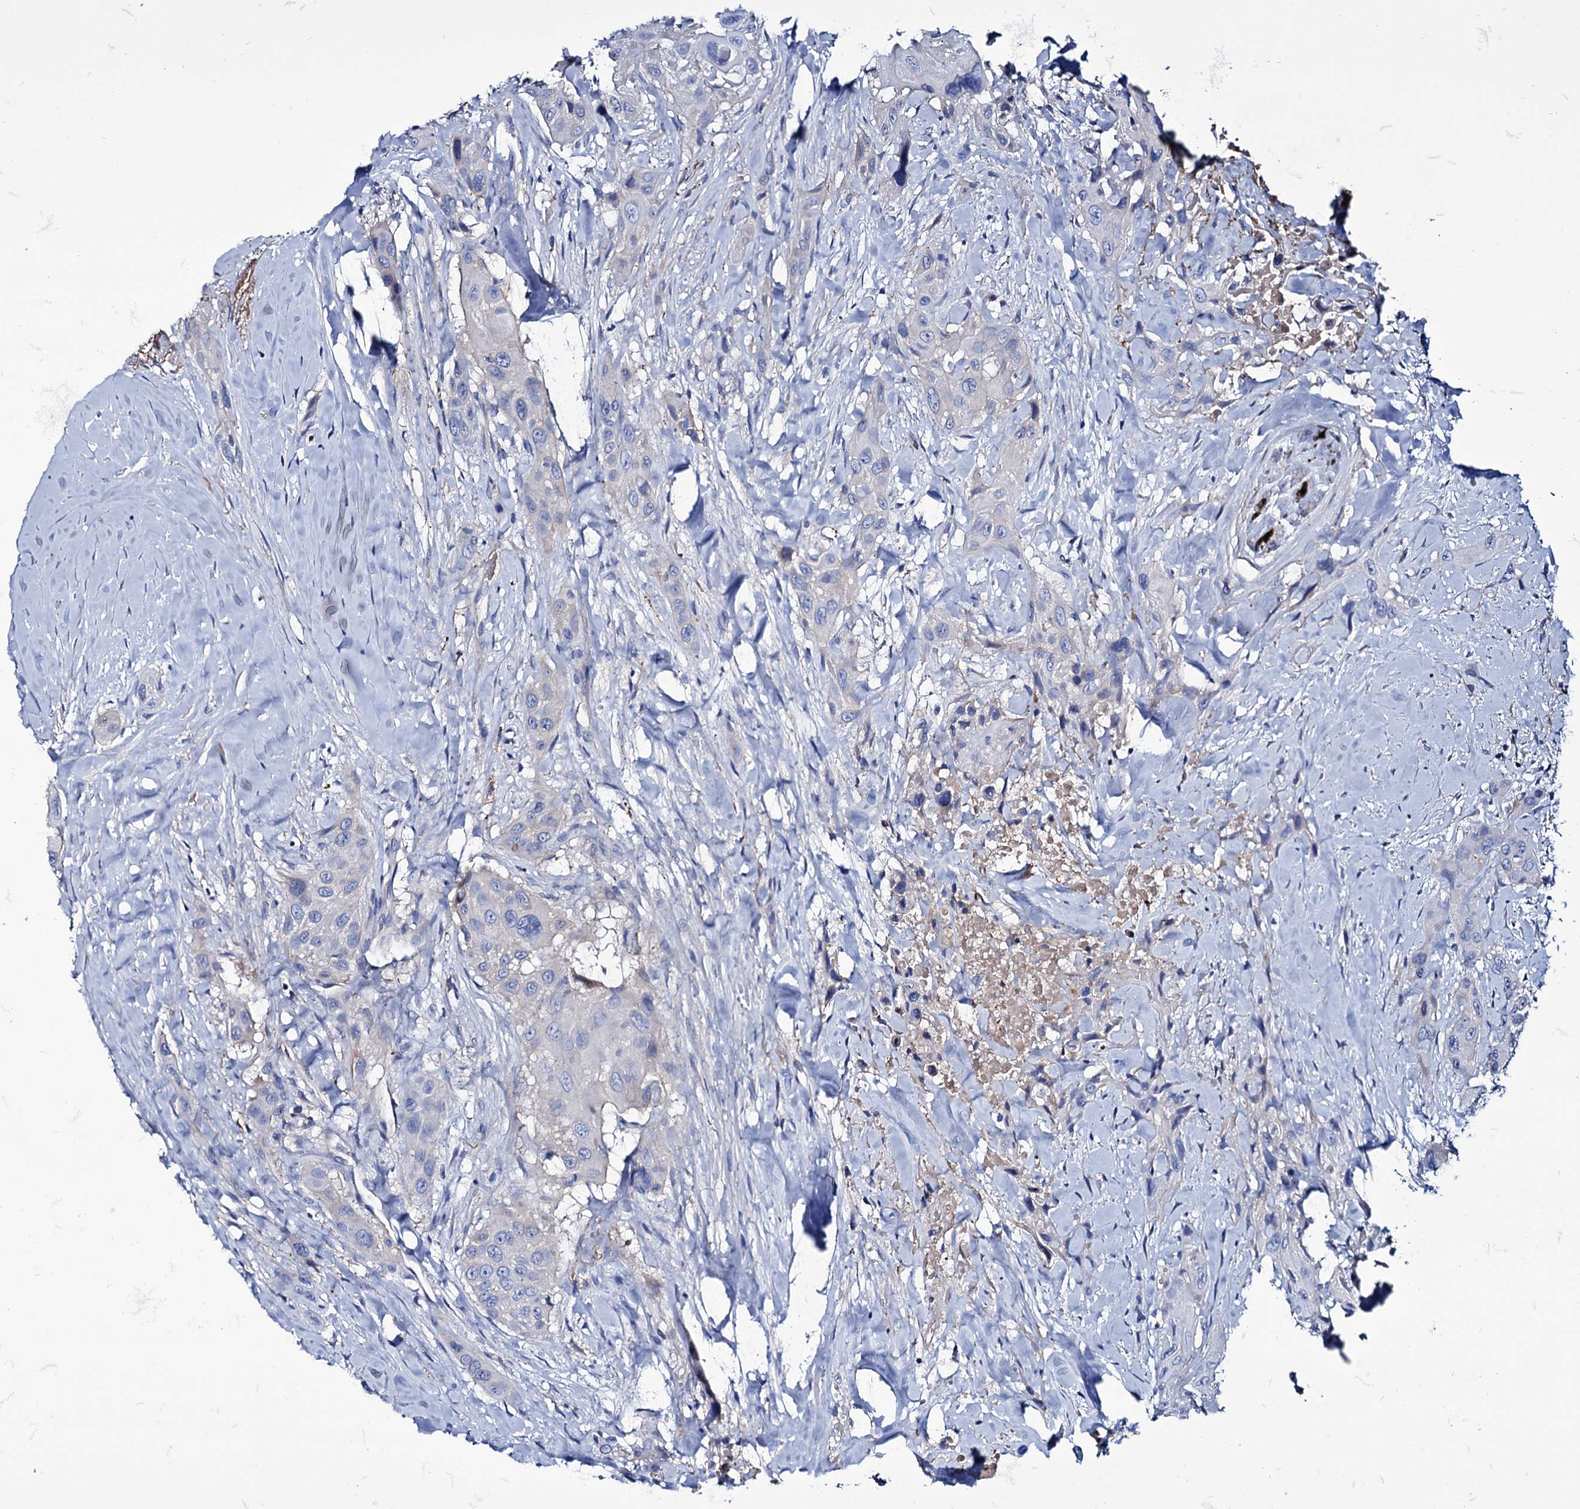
{"staining": {"intensity": "negative", "quantity": "none", "location": "none"}, "tissue": "head and neck cancer", "cell_type": "Tumor cells", "image_type": "cancer", "snomed": [{"axis": "morphology", "description": "Squamous cell carcinoma, NOS"}, {"axis": "topography", "description": "Head-Neck"}], "caption": "The micrograph exhibits no staining of tumor cells in head and neck cancer (squamous cell carcinoma).", "gene": "AXL", "patient": {"sex": "male", "age": 81}}